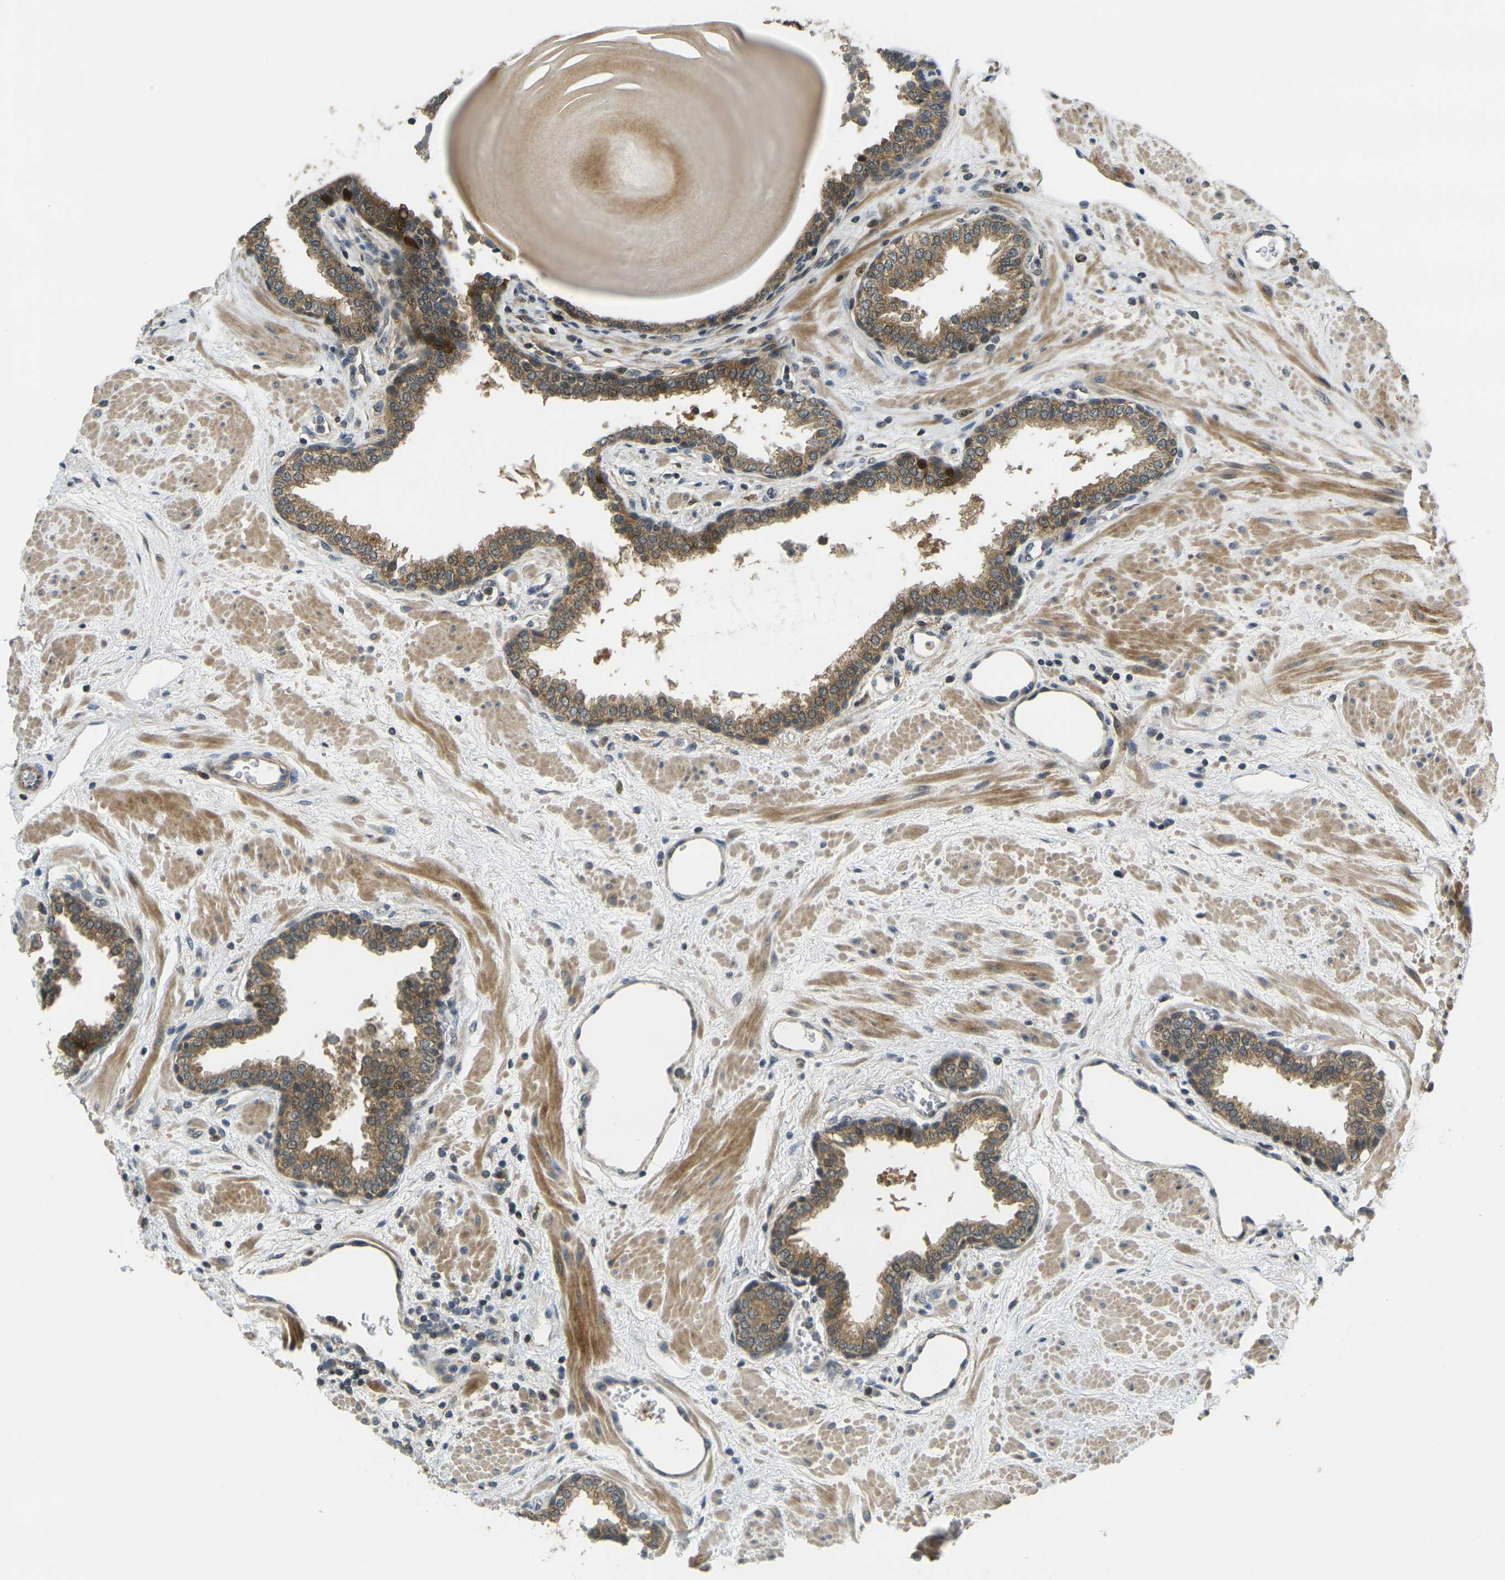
{"staining": {"intensity": "moderate", "quantity": ">75%", "location": "cytoplasmic/membranous"}, "tissue": "prostate", "cell_type": "Glandular cells", "image_type": "normal", "snomed": [{"axis": "morphology", "description": "Normal tissue, NOS"}, {"axis": "topography", "description": "Prostate"}], "caption": "Moderate cytoplasmic/membranous protein positivity is present in approximately >75% of glandular cells in prostate.", "gene": "KLHL8", "patient": {"sex": "male", "age": 51}}